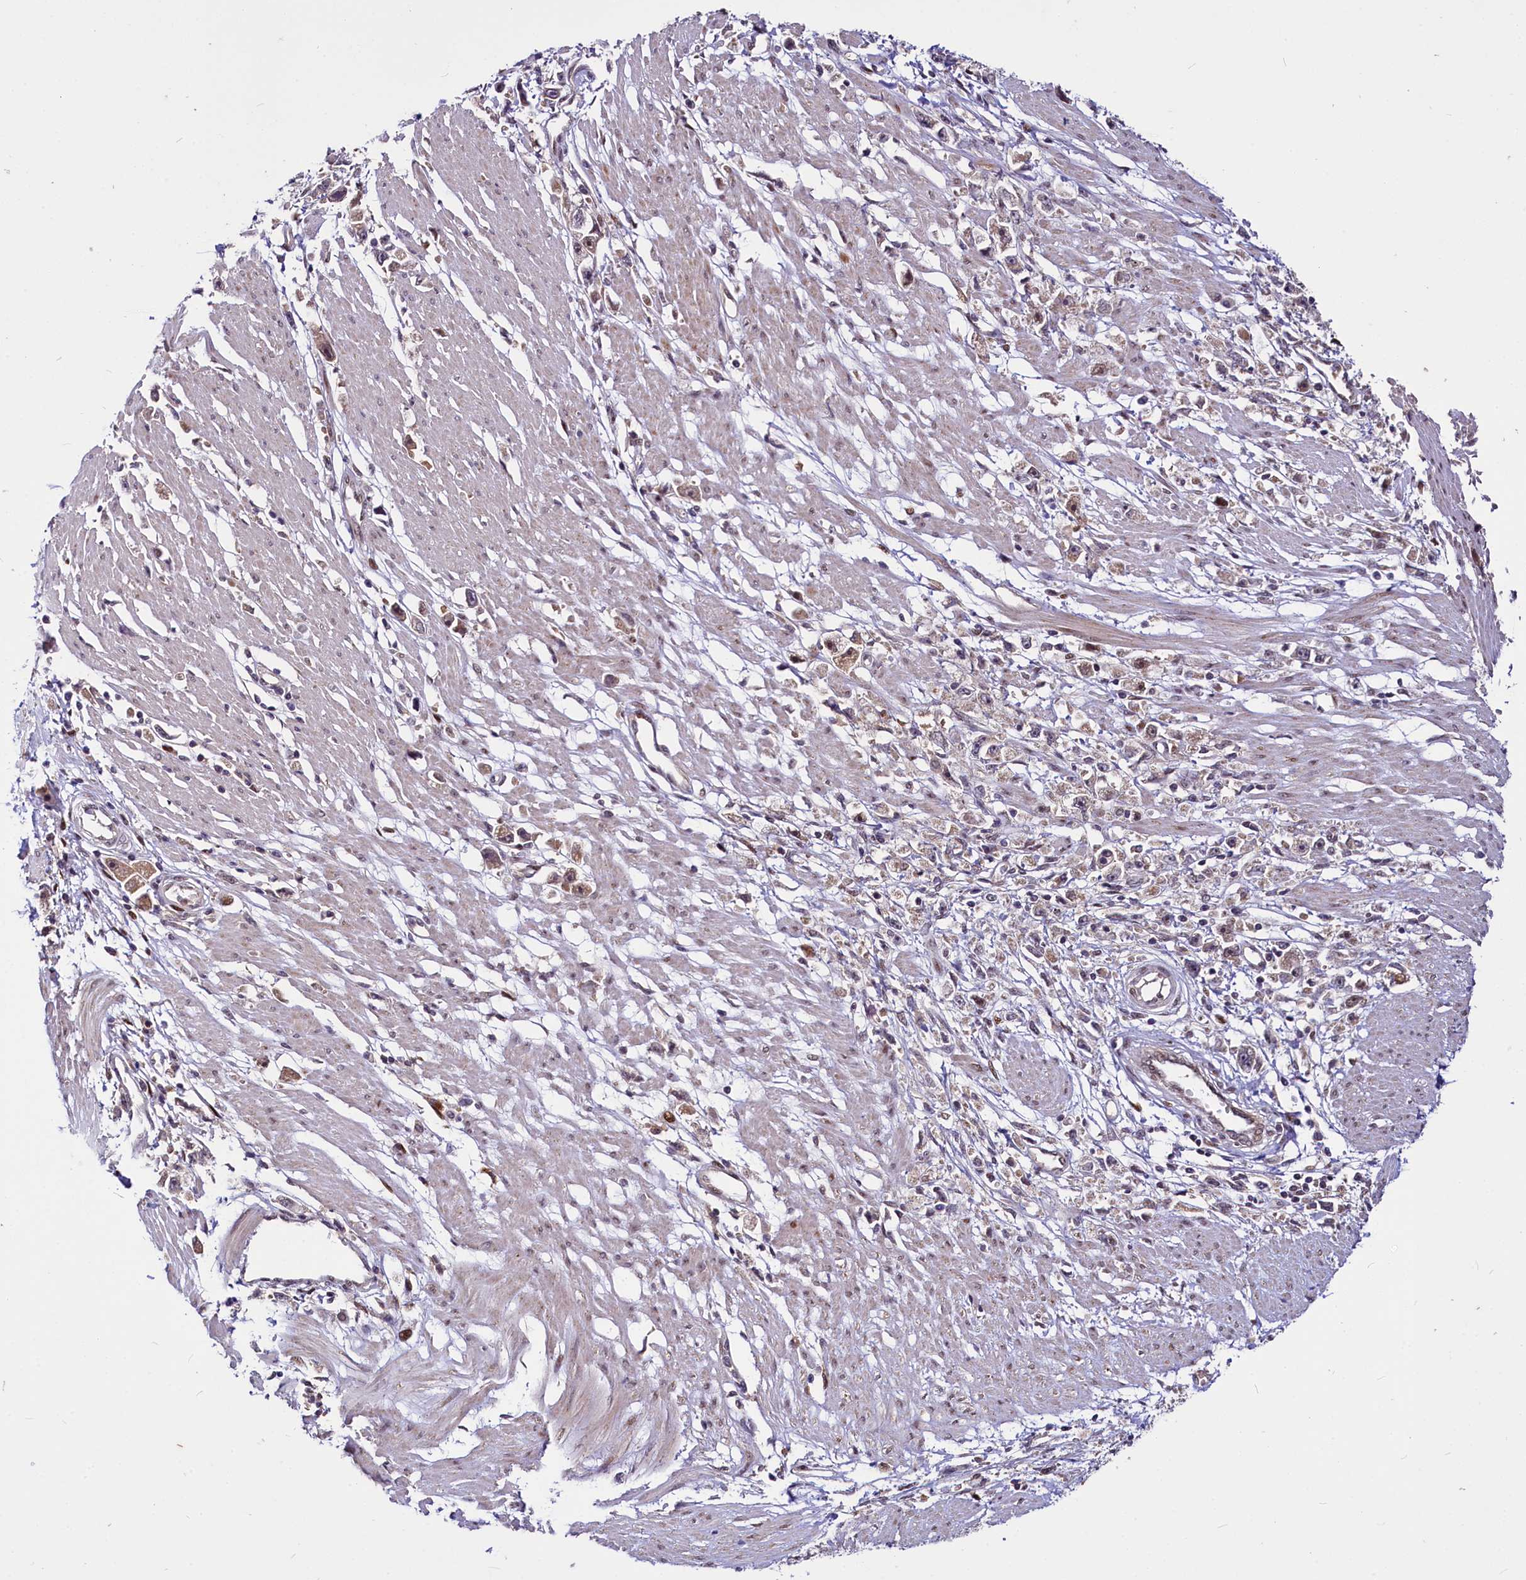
{"staining": {"intensity": "weak", "quantity": "25%-75%", "location": "cytoplasmic/membranous,nuclear"}, "tissue": "stomach cancer", "cell_type": "Tumor cells", "image_type": "cancer", "snomed": [{"axis": "morphology", "description": "Adenocarcinoma, NOS"}, {"axis": "topography", "description": "Stomach"}], "caption": "Stomach cancer (adenocarcinoma) tissue demonstrates weak cytoplasmic/membranous and nuclear positivity in approximately 25%-75% of tumor cells, visualized by immunohistochemistry.", "gene": "MAML2", "patient": {"sex": "female", "age": 59}}